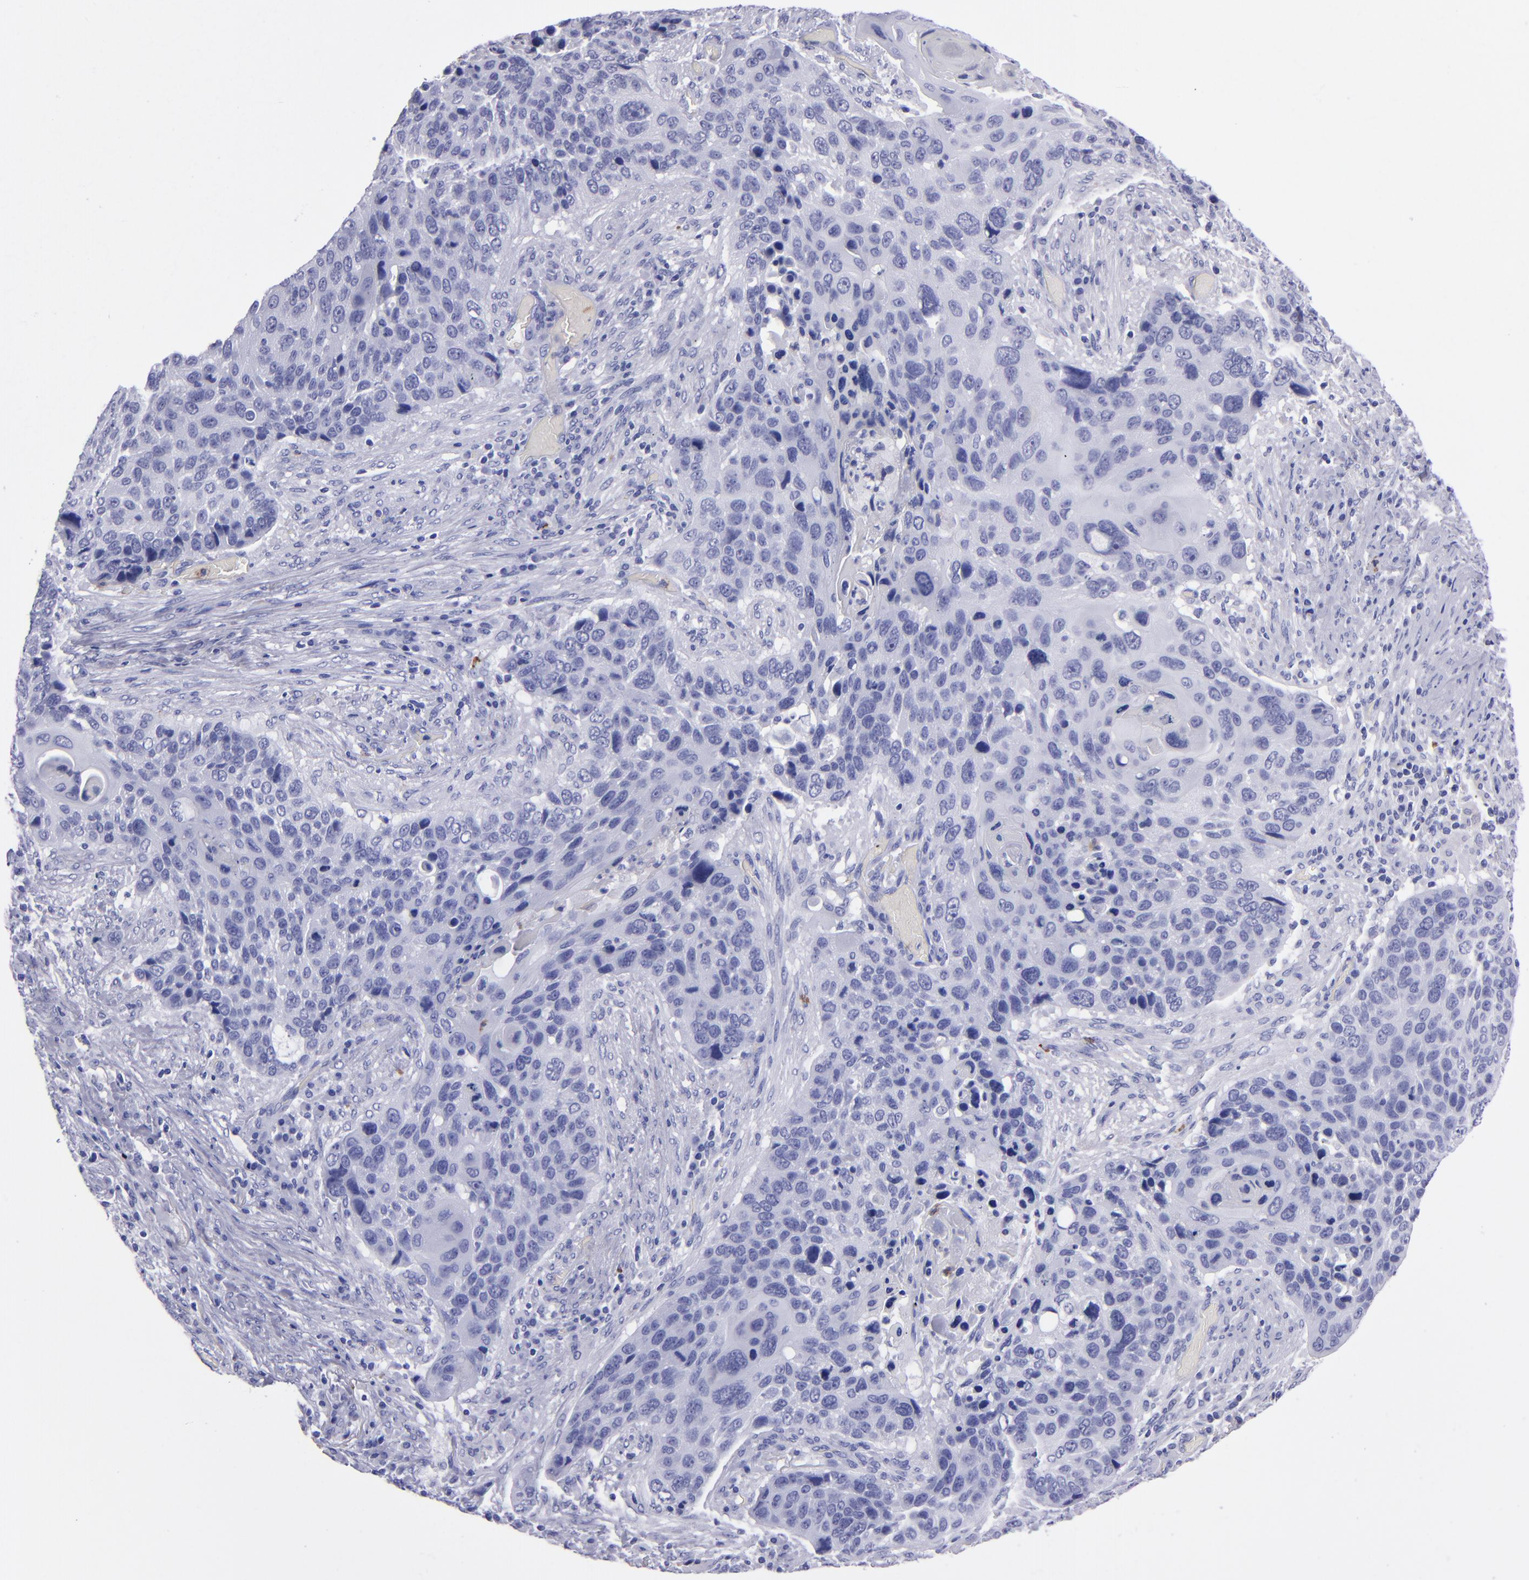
{"staining": {"intensity": "negative", "quantity": "none", "location": "none"}, "tissue": "lung cancer", "cell_type": "Tumor cells", "image_type": "cancer", "snomed": [{"axis": "morphology", "description": "Squamous cell carcinoma, NOS"}, {"axis": "topography", "description": "Lung"}], "caption": "DAB (3,3'-diaminobenzidine) immunohistochemical staining of lung cancer exhibits no significant expression in tumor cells.", "gene": "CR1", "patient": {"sex": "male", "age": 68}}